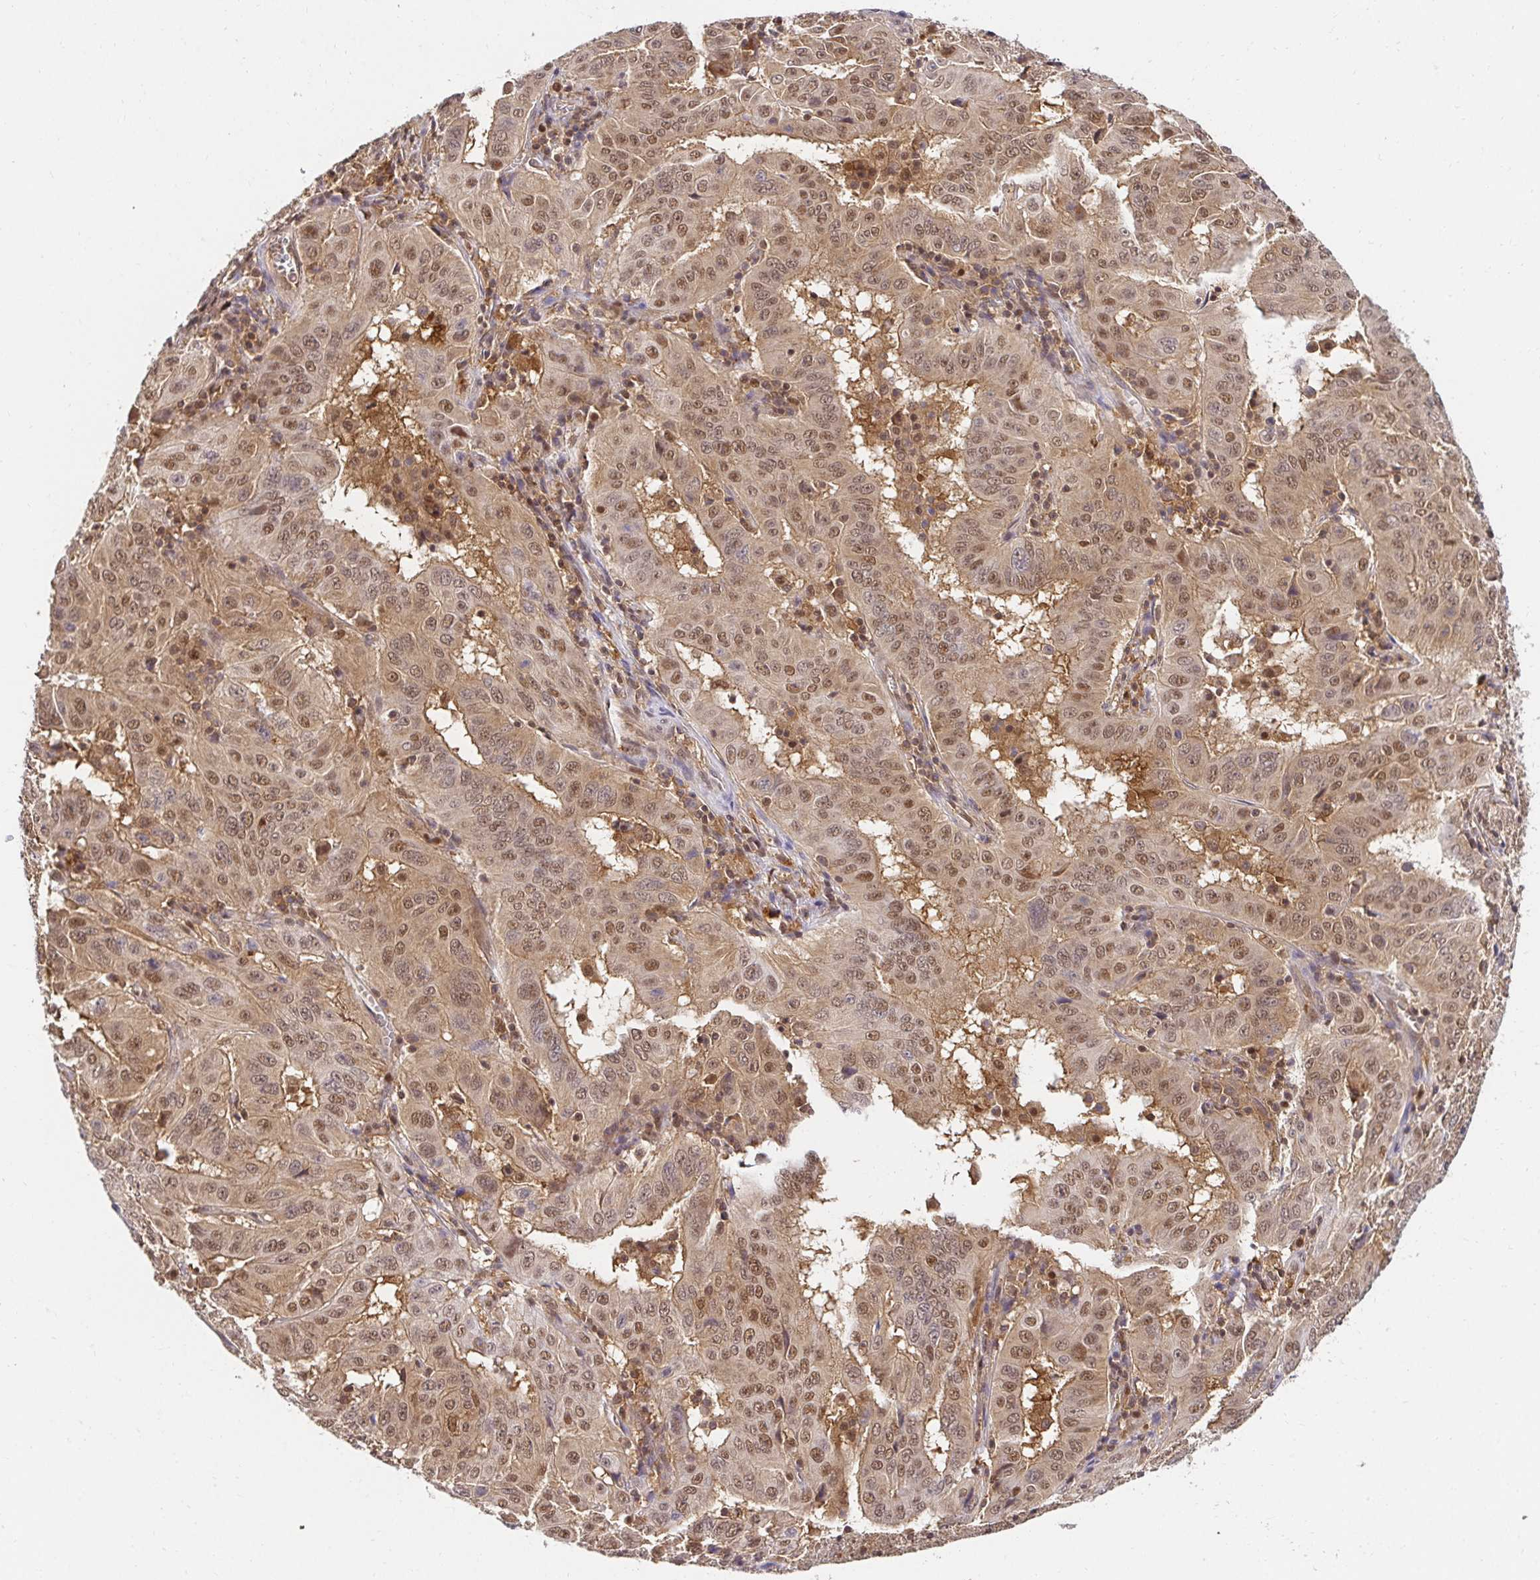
{"staining": {"intensity": "moderate", "quantity": ">75%", "location": "cytoplasmic/membranous,nuclear"}, "tissue": "pancreatic cancer", "cell_type": "Tumor cells", "image_type": "cancer", "snomed": [{"axis": "morphology", "description": "Adenocarcinoma, NOS"}, {"axis": "topography", "description": "Pancreas"}], "caption": "A high-resolution histopathology image shows immunohistochemistry staining of pancreatic adenocarcinoma, which reveals moderate cytoplasmic/membranous and nuclear positivity in approximately >75% of tumor cells. Using DAB (brown) and hematoxylin (blue) stains, captured at high magnification using brightfield microscopy.", "gene": "PSMA4", "patient": {"sex": "male", "age": 63}}